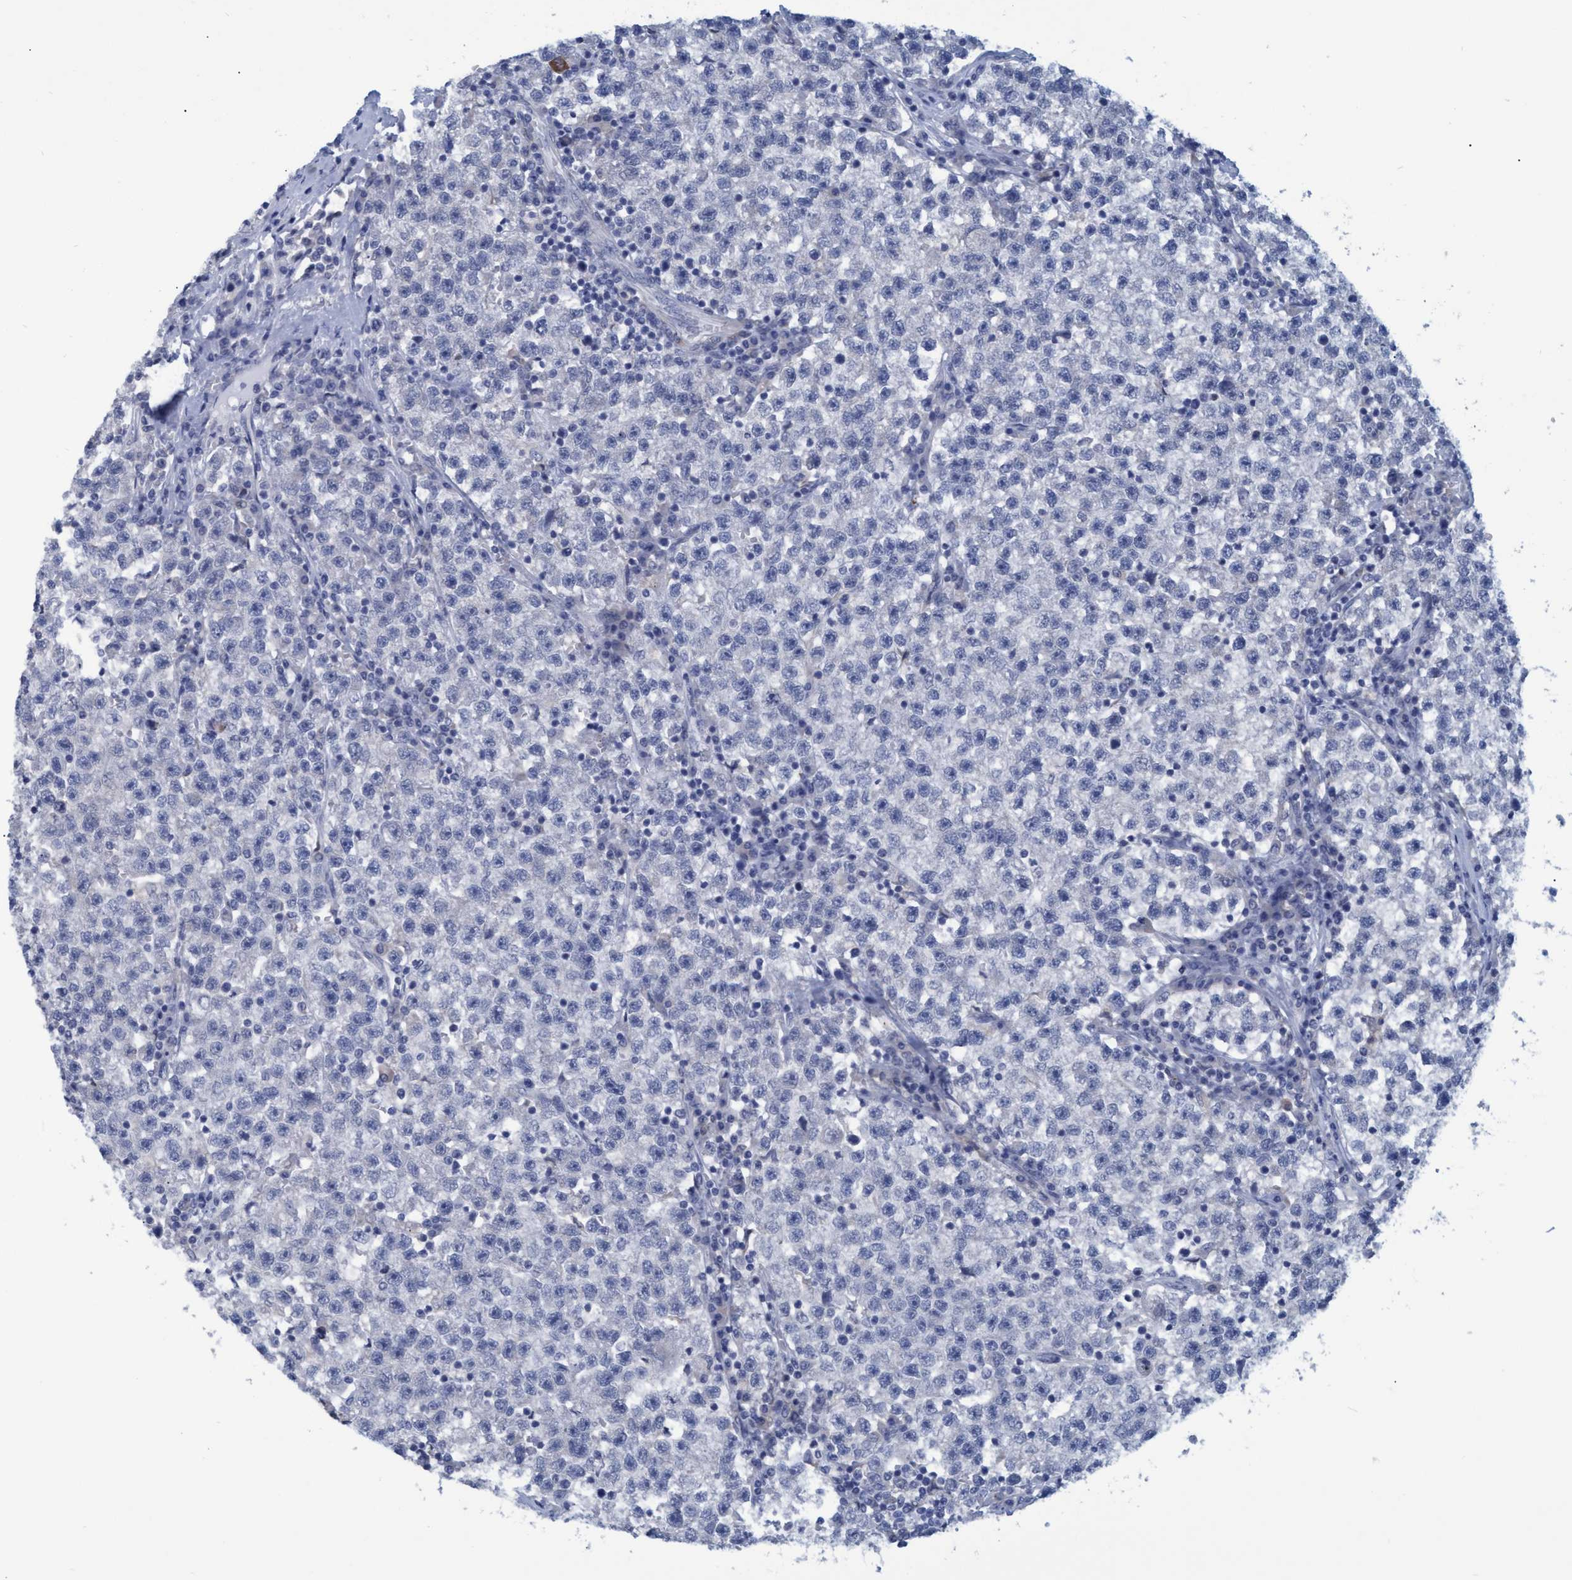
{"staining": {"intensity": "negative", "quantity": "none", "location": "none"}, "tissue": "testis cancer", "cell_type": "Tumor cells", "image_type": "cancer", "snomed": [{"axis": "morphology", "description": "Seminoma, NOS"}, {"axis": "topography", "description": "Testis"}], "caption": "Immunohistochemistry photomicrograph of testis seminoma stained for a protein (brown), which exhibits no staining in tumor cells.", "gene": "SSTR3", "patient": {"sex": "male", "age": 22}}